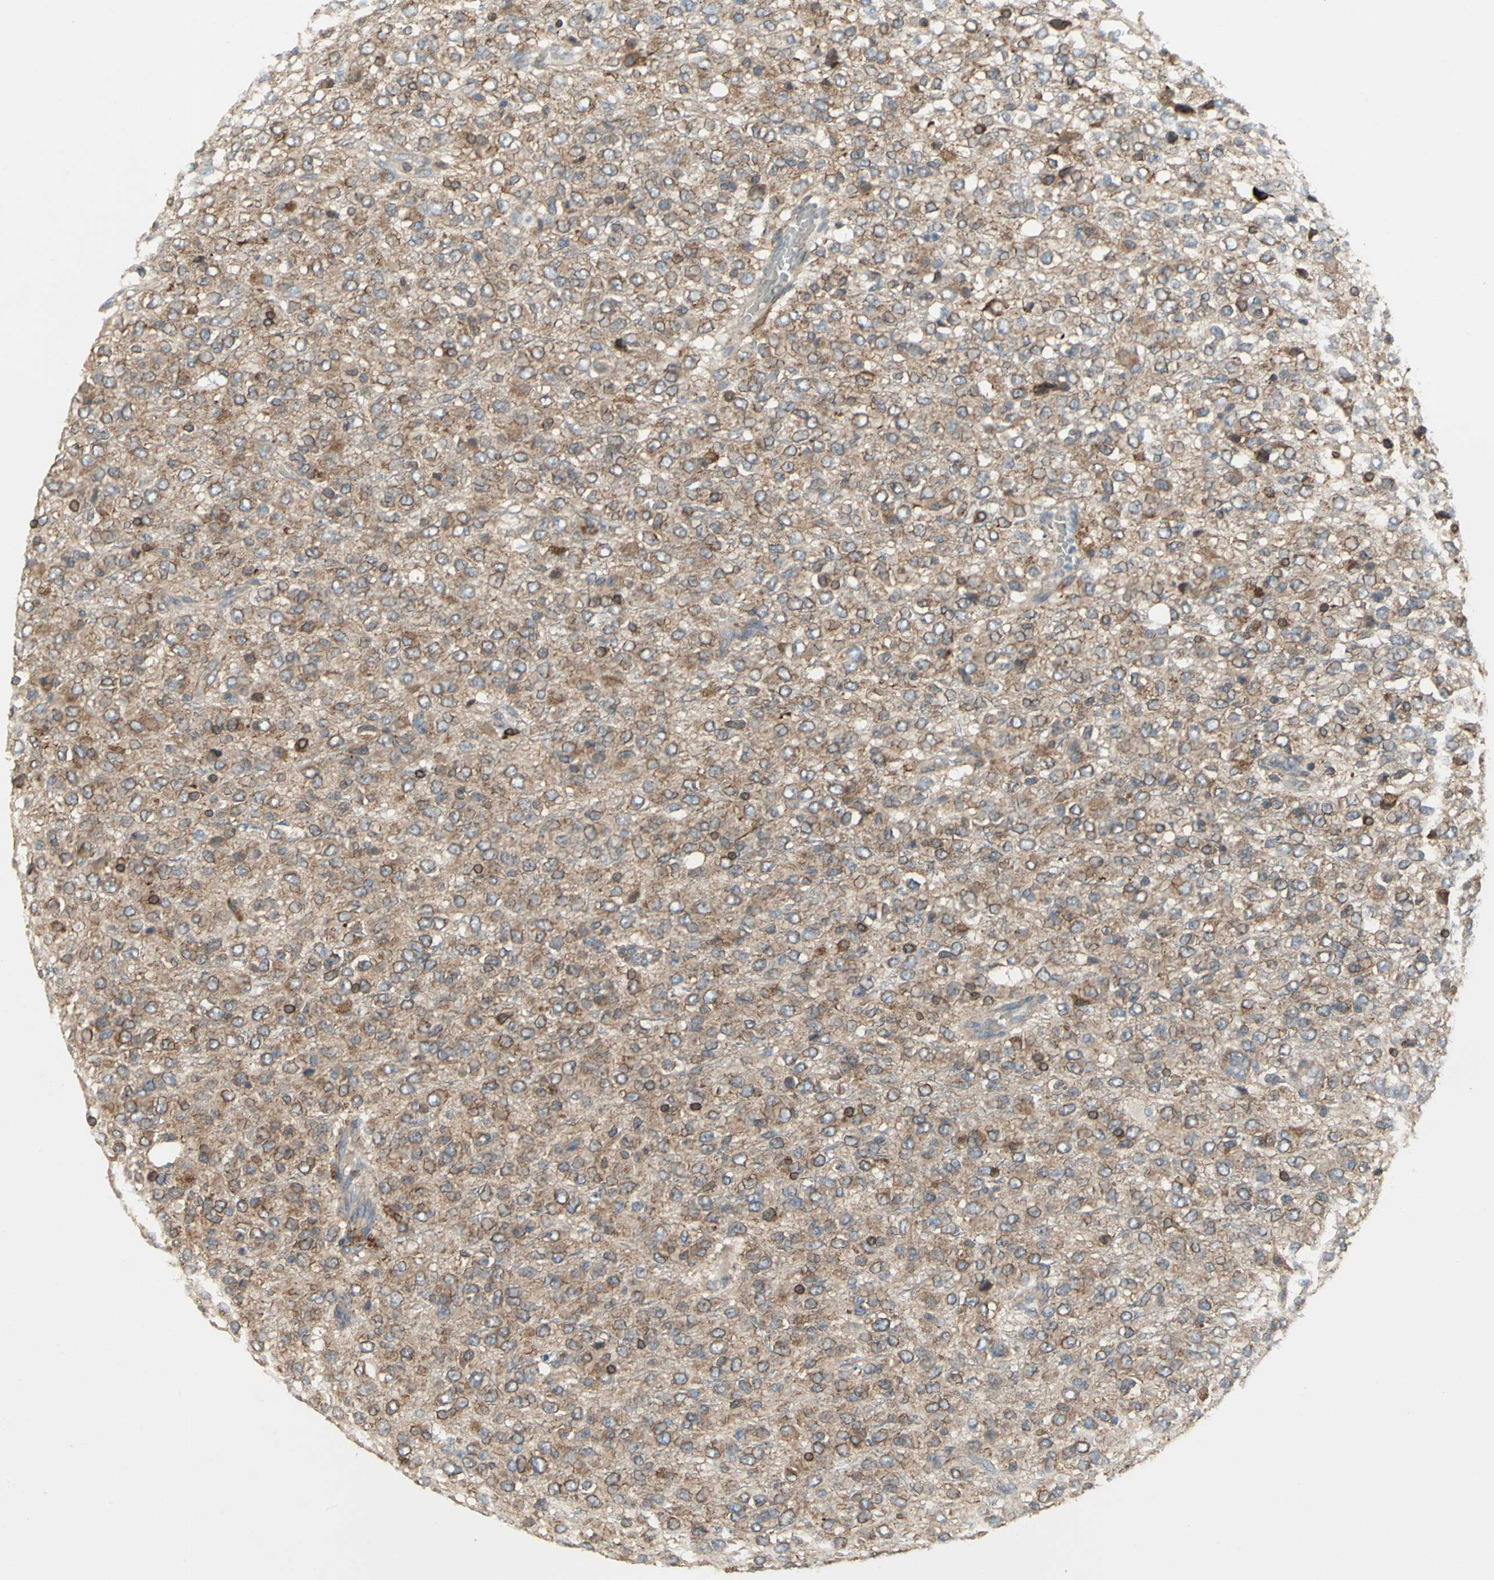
{"staining": {"intensity": "moderate", "quantity": "25%-75%", "location": "cytoplasmic/membranous"}, "tissue": "glioma", "cell_type": "Tumor cells", "image_type": "cancer", "snomed": [{"axis": "morphology", "description": "Glioma, malignant, High grade"}, {"axis": "topography", "description": "pancreas cauda"}], "caption": "DAB immunohistochemical staining of high-grade glioma (malignant) shows moderate cytoplasmic/membranous protein positivity in about 25%-75% of tumor cells.", "gene": "SYVN1", "patient": {"sex": "male", "age": 60}}